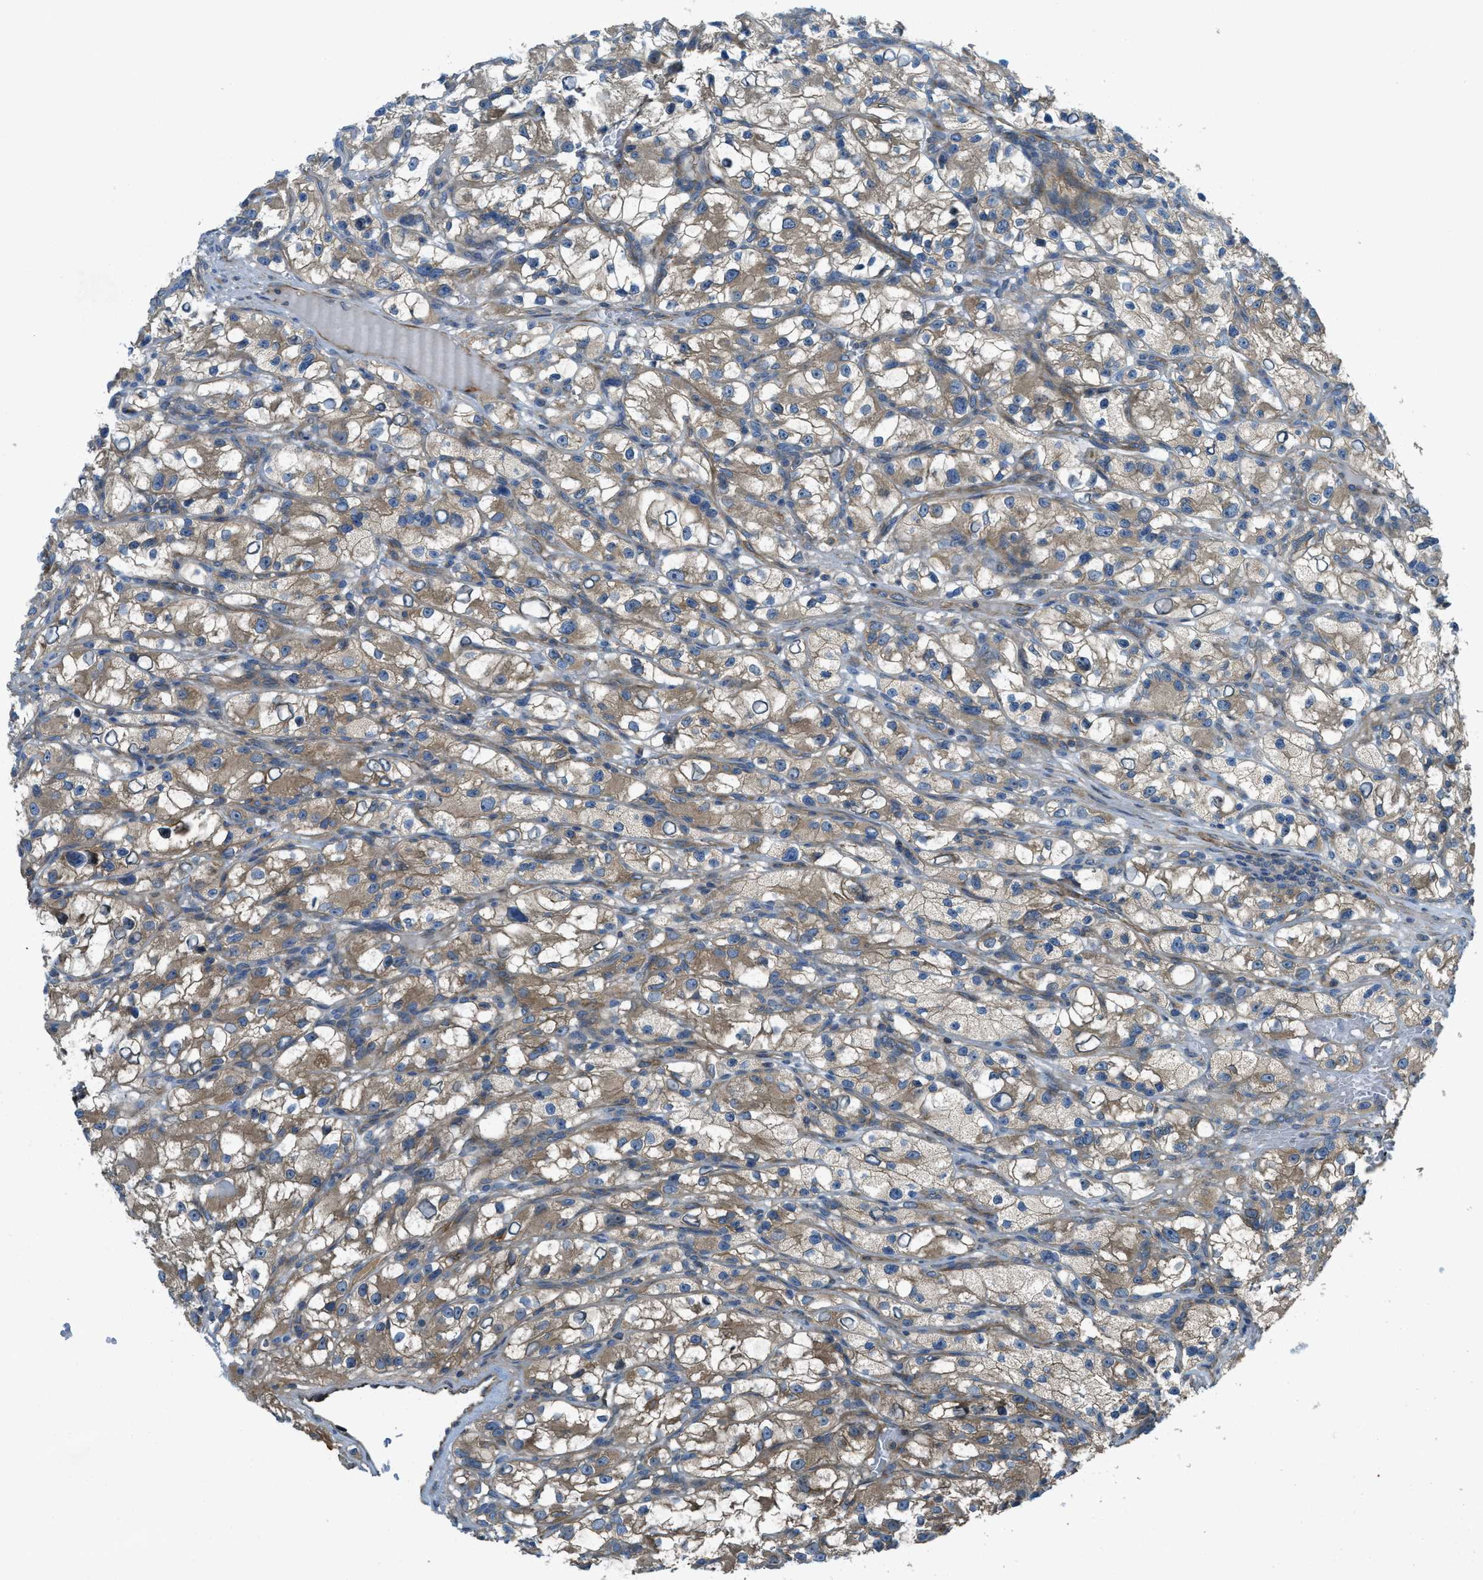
{"staining": {"intensity": "moderate", "quantity": ">75%", "location": "cytoplasmic/membranous"}, "tissue": "renal cancer", "cell_type": "Tumor cells", "image_type": "cancer", "snomed": [{"axis": "morphology", "description": "Adenocarcinoma, NOS"}, {"axis": "topography", "description": "Kidney"}], "caption": "Immunohistochemistry (IHC) image of adenocarcinoma (renal) stained for a protein (brown), which displays medium levels of moderate cytoplasmic/membranous staining in about >75% of tumor cells.", "gene": "VEZT", "patient": {"sex": "female", "age": 57}}